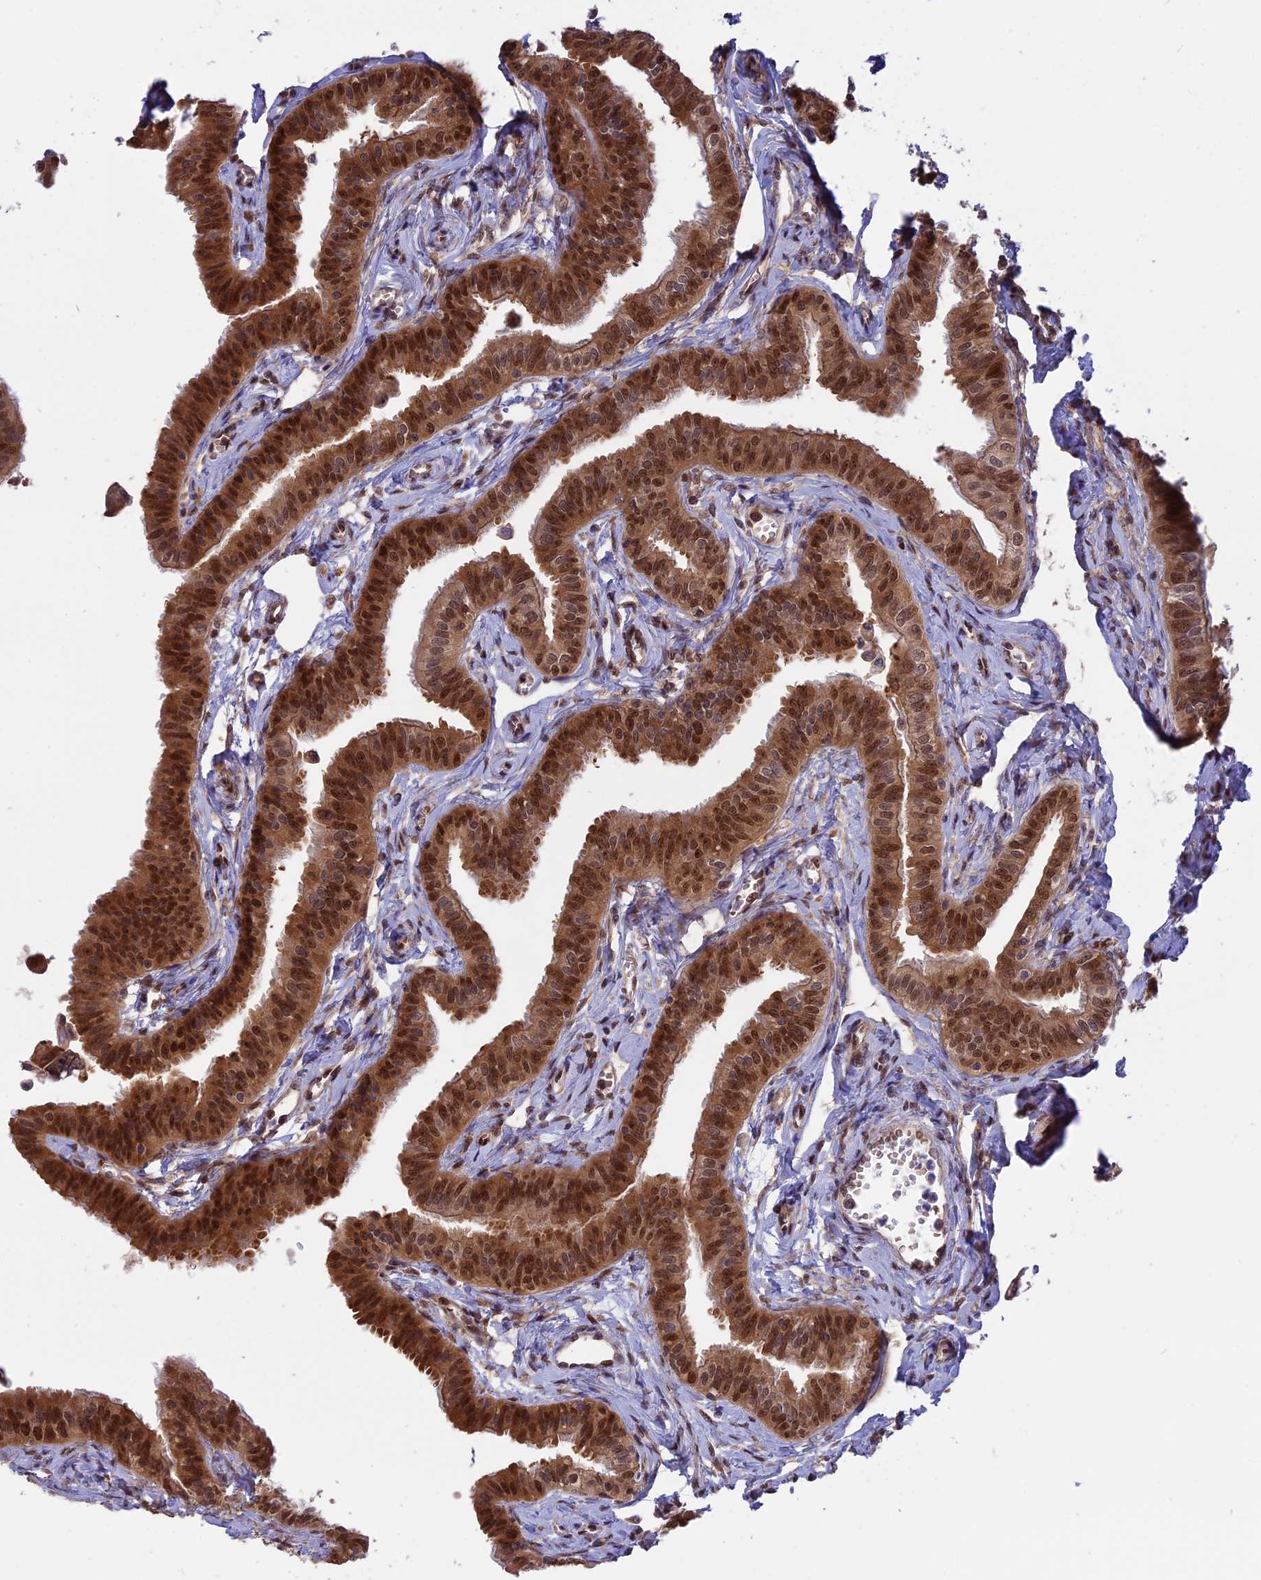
{"staining": {"intensity": "strong", "quantity": ">75%", "location": "cytoplasmic/membranous,nuclear"}, "tissue": "fallopian tube", "cell_type": "Glandular cells", "image_type": "normal", "snomed": [{"axis": "morphology", "description": "Normal tissue, NOS"}, {"axis": "morphology", "description": "Carcinoma, NOS"}, {"axis": "topography", "description": "Fallopian tube"}, {"axis": "topography", "description": "Ovary"}], "caption": "A histopathology image of fallopian tube stained for a protein displays strong cytoplasmic/membranous,nuclear brown staining in glandular cells. Nuclei are stained in blue.", "gene": "ZNF428", "patient": {"sex": "female", "age": 59}}